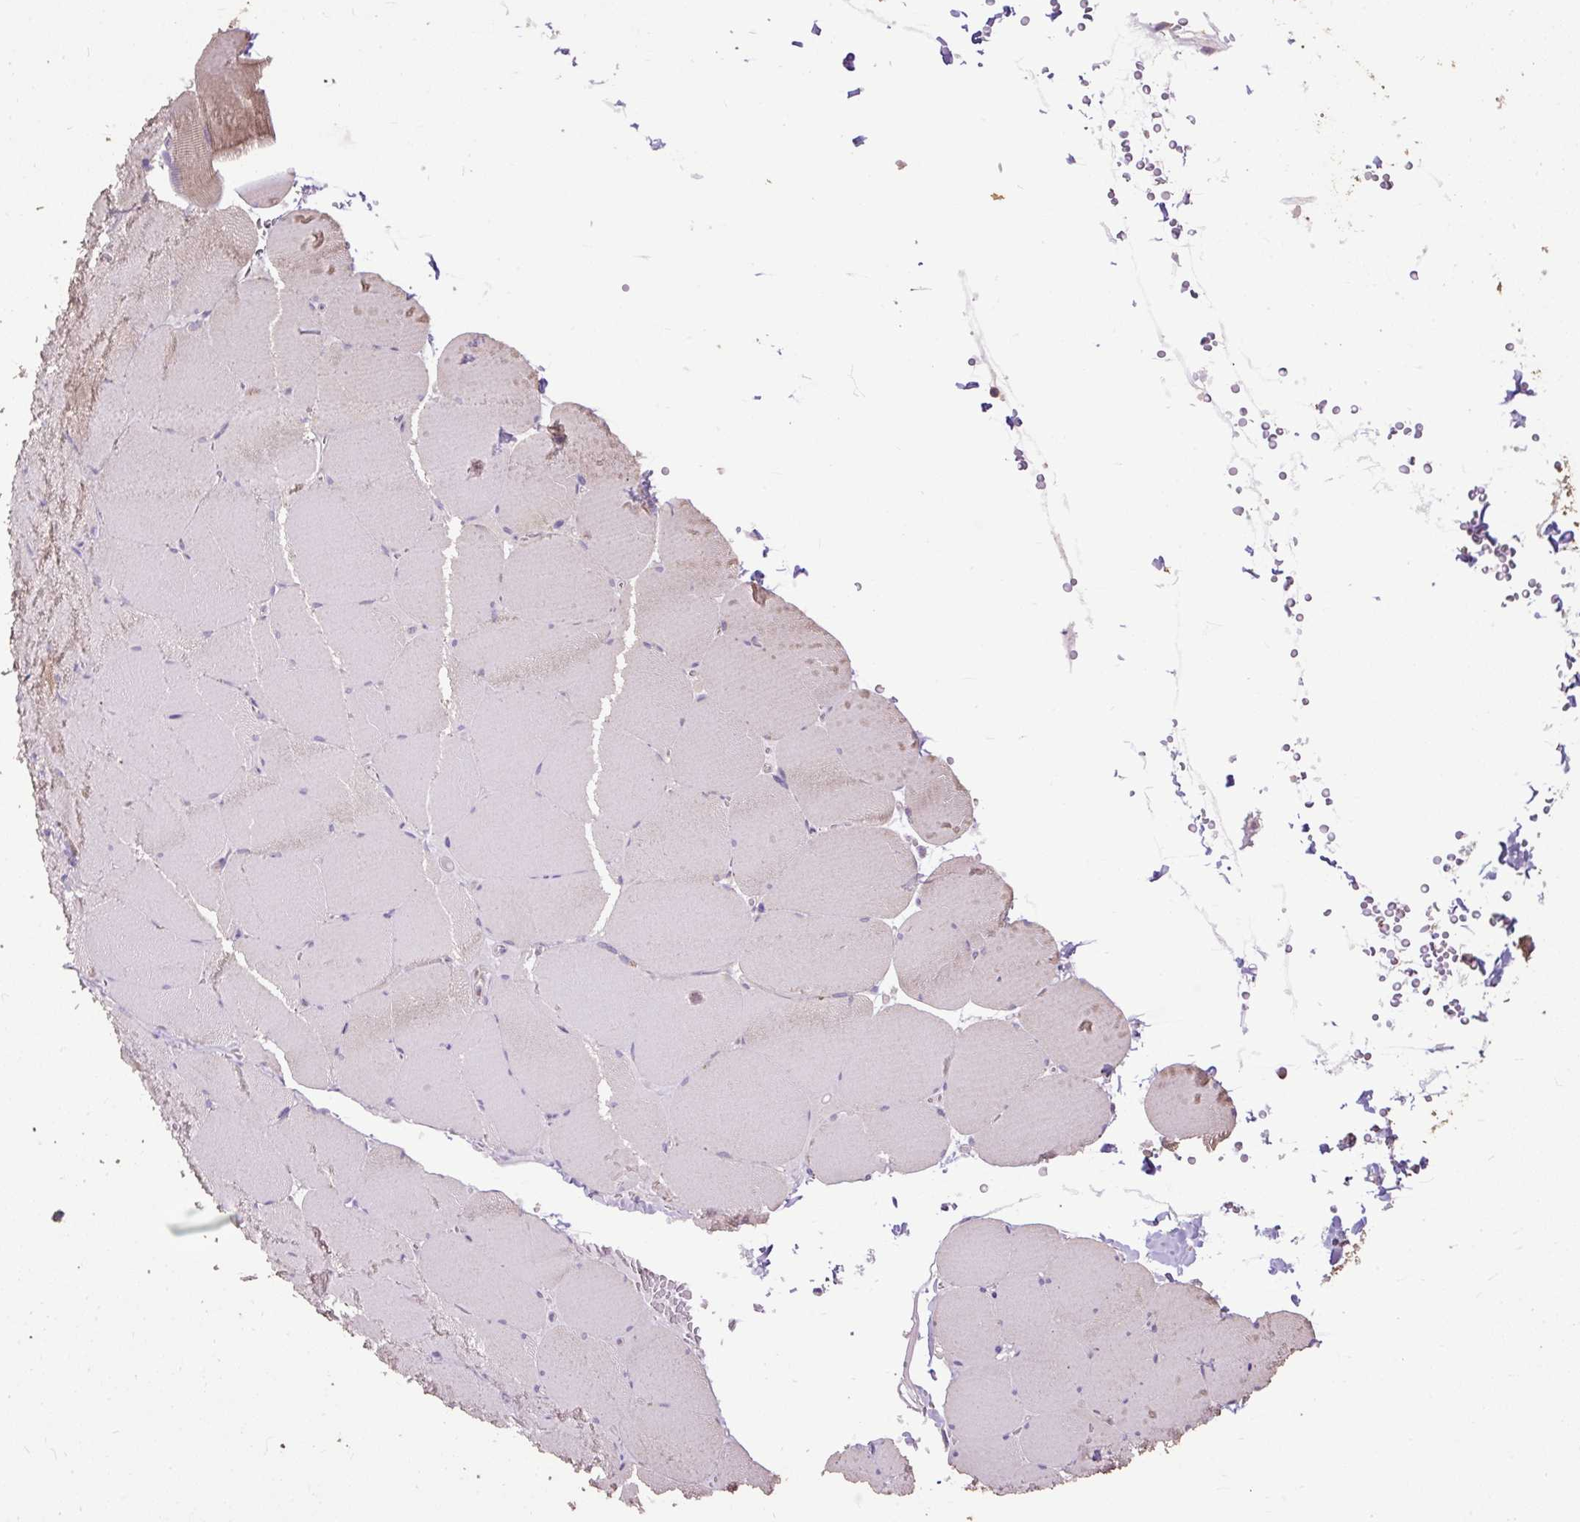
{"staining": {"intensity": "moderate", "quantity": "<25%", "location": "cytoplasmic/membranous"}, "tissue": "skeletal muscle", "cell_type": "Myocytes", "image_type": "normal", "snomed": [{"axis": "morphology", "description": "Normal tissue, NOS"}, {"axis": "topography", "description": "Skeletal muscle"}, {"axis": "topography", "description": "Head-Neck"}], "caption": "Immunohistochemical staining of normal human skeletal muscle shows <25% levels of moderate cytoplasmic/membranous protein expression in approximately <25% of myocytes. The staining was performed using DAB, with brown indicating positive protein expression. Nuclei are stained blue with hematoxylin.", "gene": "ABR", "patient": {"sex": "male", "age": 66}}